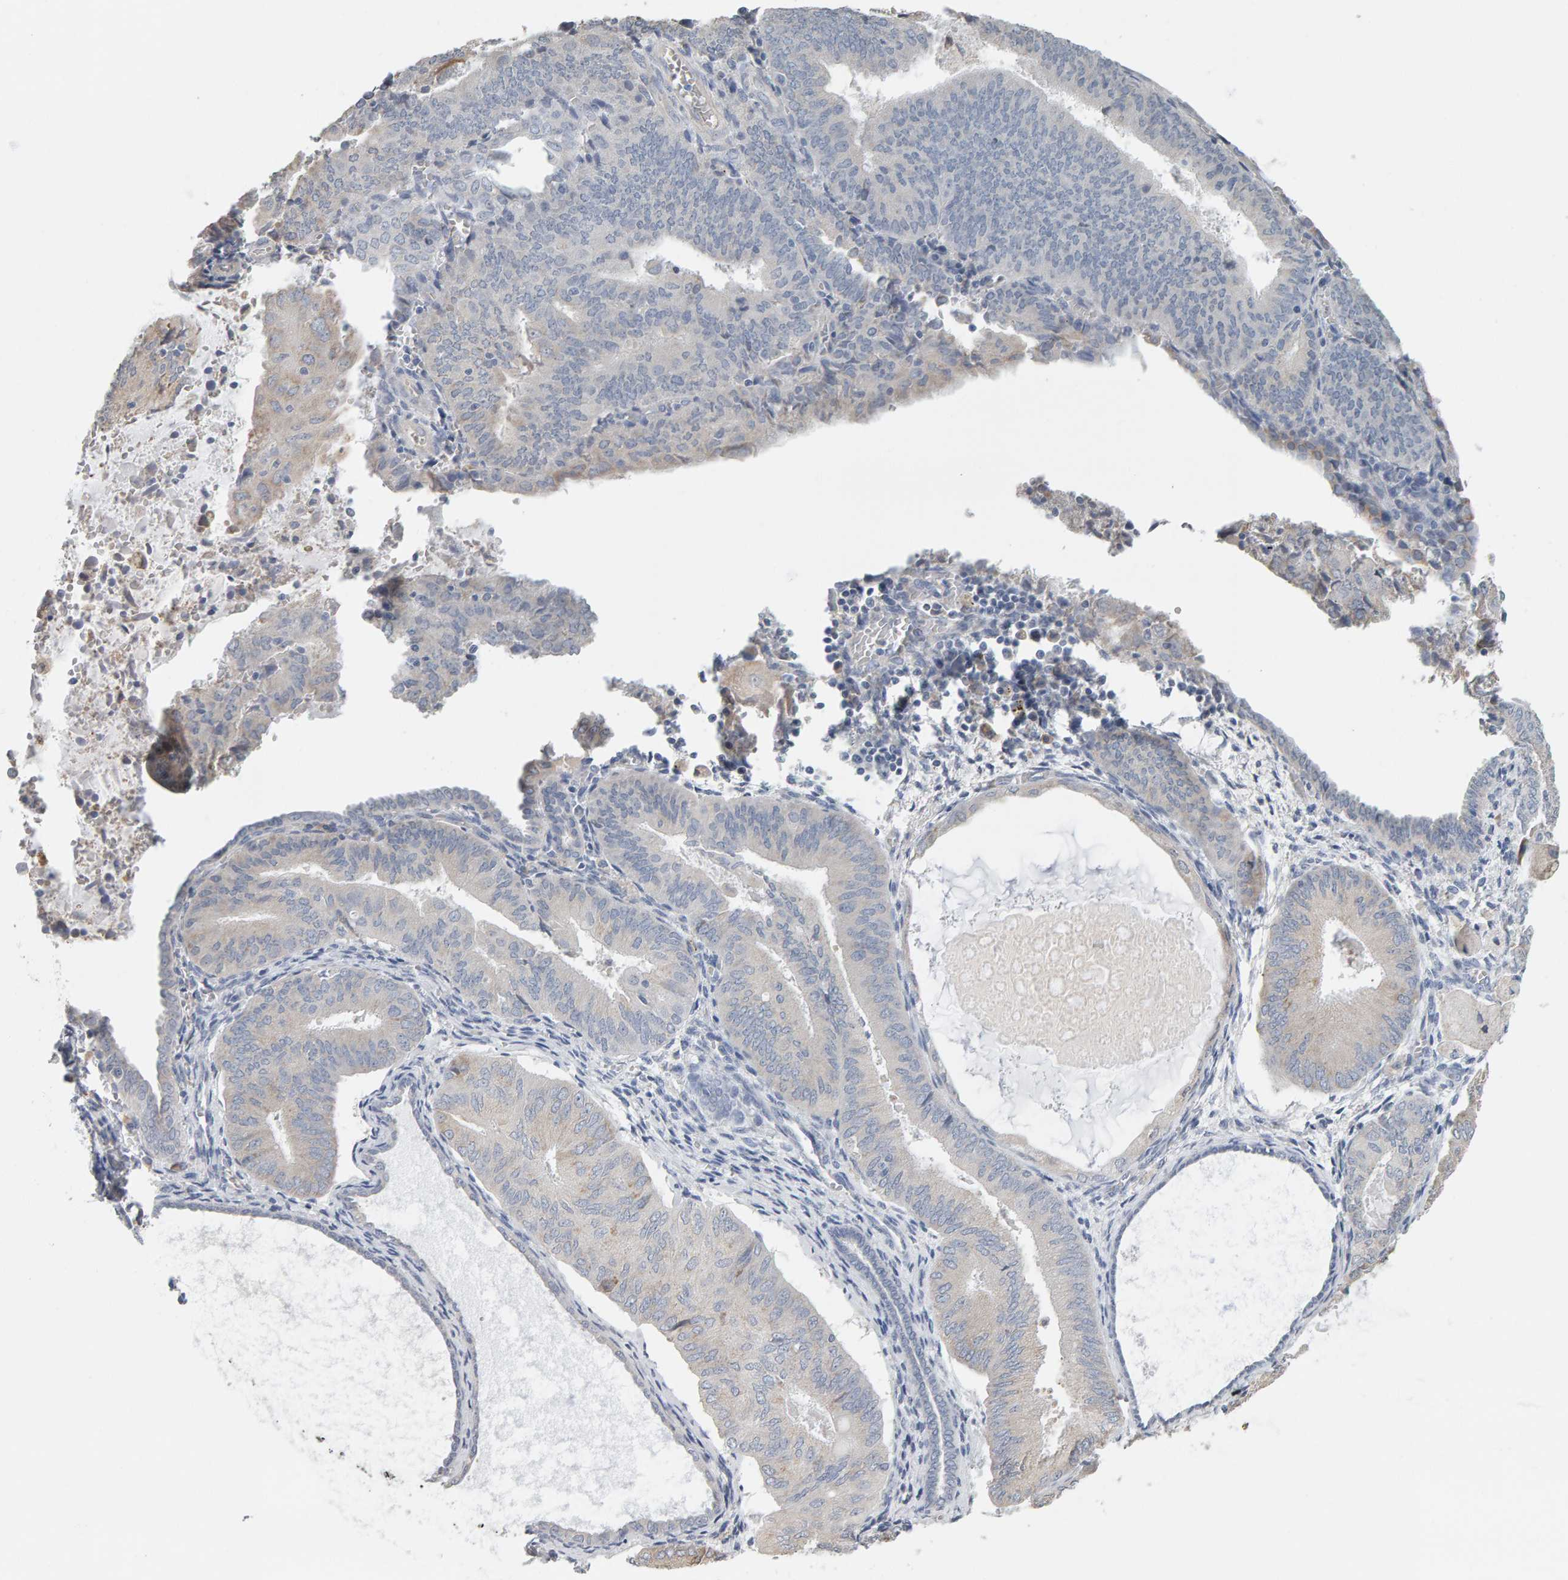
{"staining": {"intensity": "negative", "quantity": "none", "location": "none"}, "tissue": "endometrial cancer", "cell_type": "Tumor cells", "image_type": "cancer", "snomed": [{"axis": "morphology", "description": "Adenocarcinoma, NOS"}, {"axis": "topography", "description": "Endometrium"}], "caption": "An immunohistochemistry (IHC) image of endometrial adenocarcinoma is shown. There is no staining in tumor cells of endometrial adenocarcinoma. Nuclei are stained in blue.", "gene": "ADHFE1", "patient": {"sex": "female", "age": 81}}